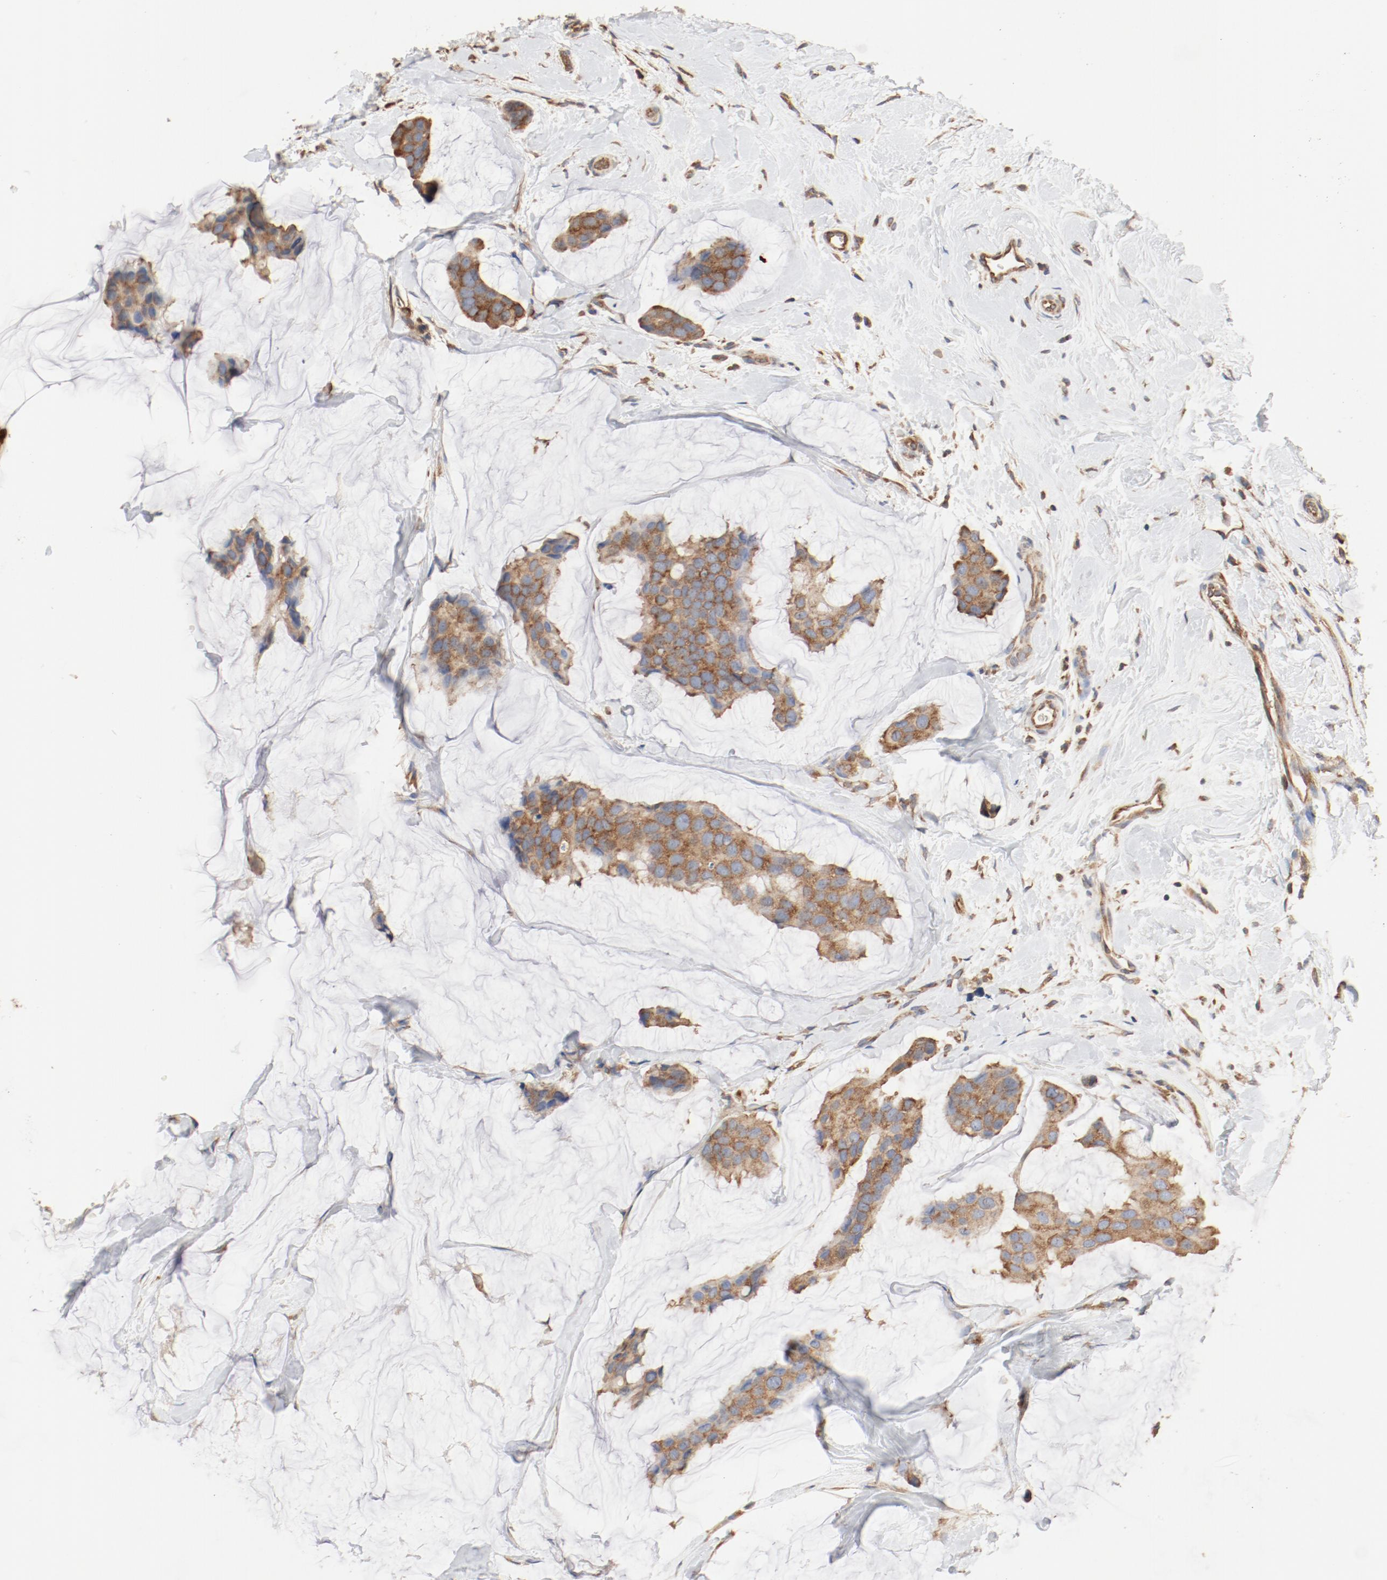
{"staining": {"intensity": "moderate", "quantity": ">75%", "location": "cytoplasmic/membranous"}, "tissue": "breast cancer", "cell_type": "Tumor cells", "image_type": "cancer", "snomed": [{"axis": "morphology", "description": "Normal tissue, NOS"}, {"axis": "morphology", "description": "Duct carcinoma"}, {"axis": "topography", "description": "Breast"}], "caption": "Immunohistochemical staining of human breast cancer (intraductal carcinoma) exhibits medium levels of moderate cytoplasmic/membranous protein expression in about >75% of tumor cells.", "gene": "RPS6", "patient": {"sex": "female", "age": 50}}